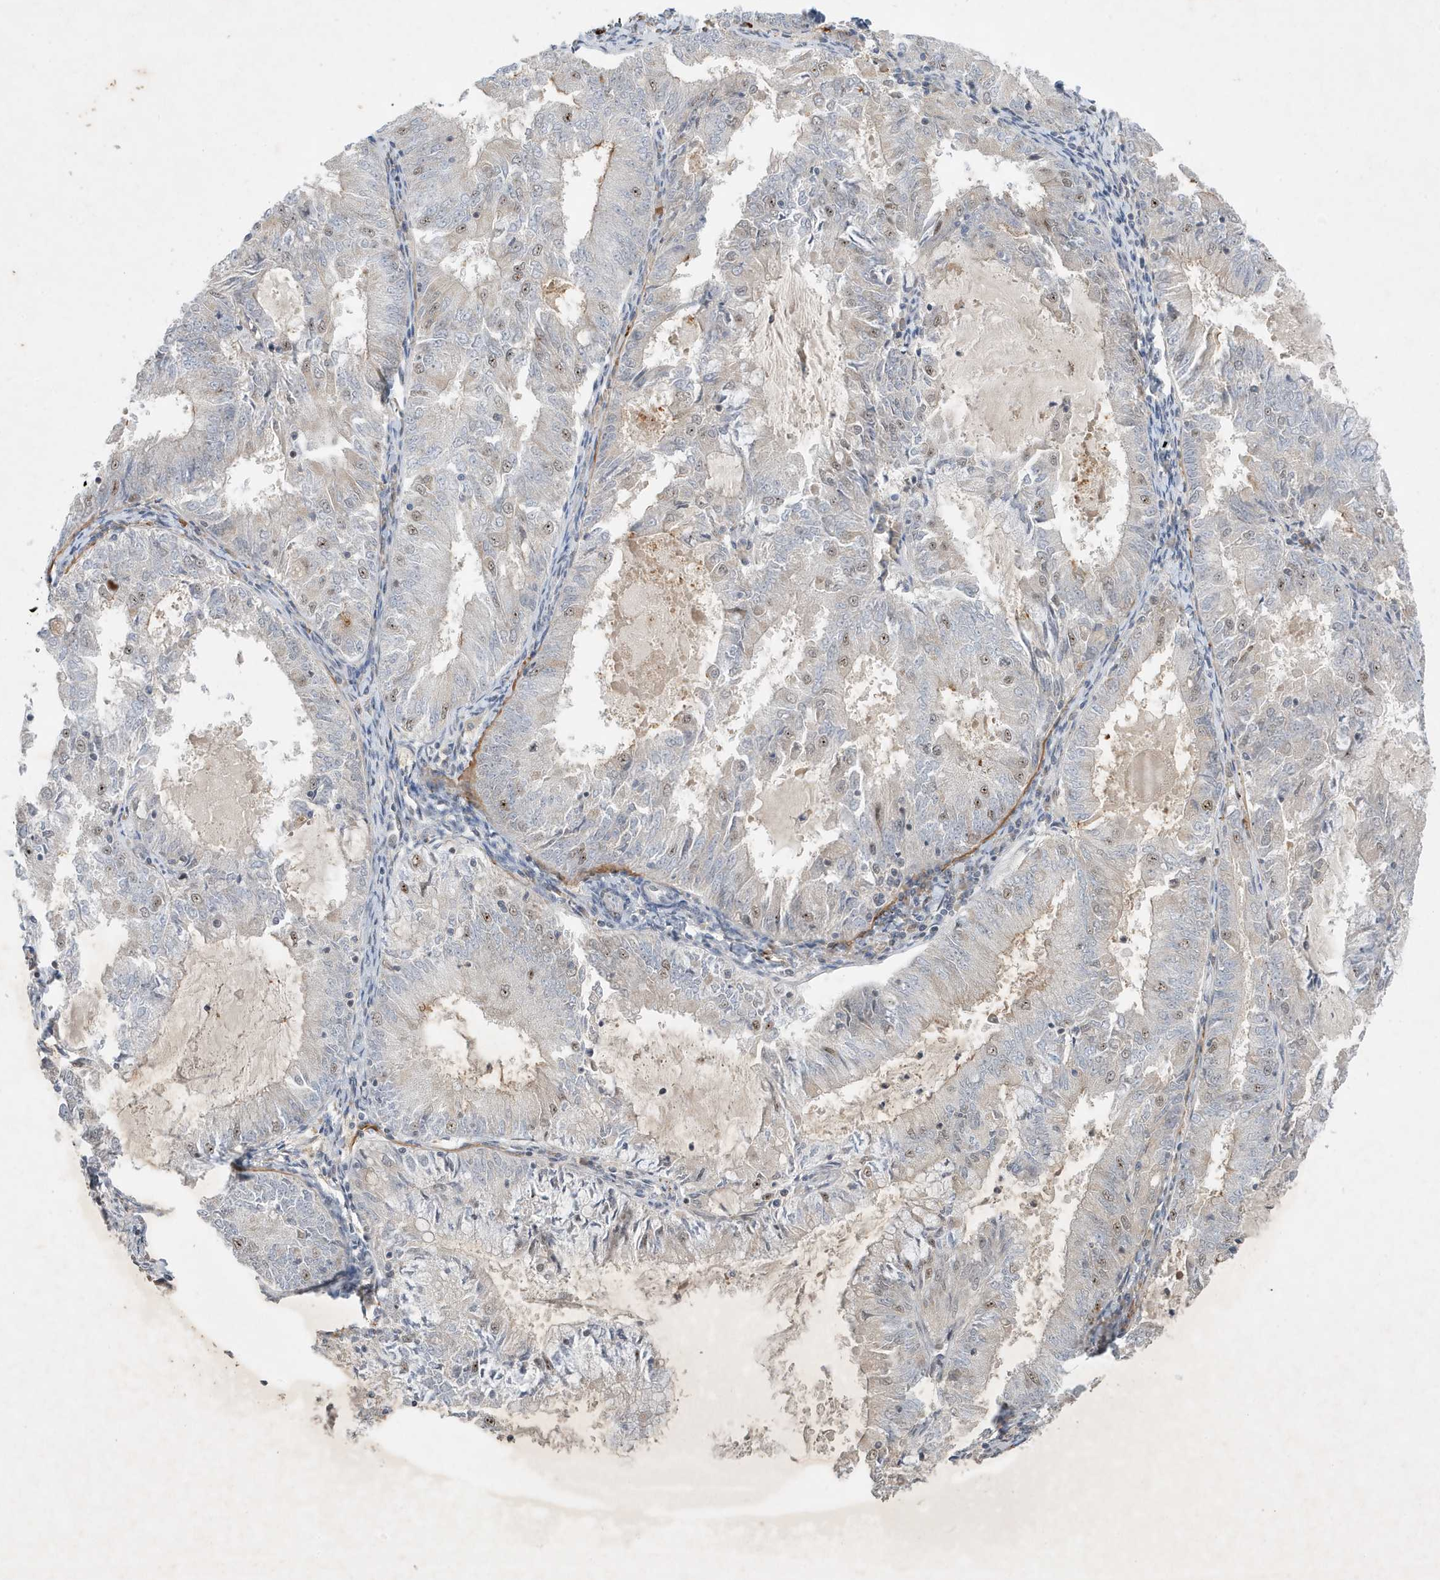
{"staining": {"intensity": "moderate", "quantity": "<25%", "location": "nuclear"}, "tissue": "endometrial cancer", "cell_type": "Tumor cells", "image_type": "cancer", "snomed": [{"axis": "morphology", "description": "Adenocarcinoma, NOS"}, {"axis": "topography", "description": "Endometrium"}], "caption": "A high-resolution image shows IHC staining of endometrial cancer, which exhibits moderate nuclear staining in approximately <25% of tumor cells. (Stains: DAB in brown, nuclei in blue, Microscopy: brightfield microscopy at high magnification).", "gene": "MAST3", "patient": {"sex": "female", "age": 57}}